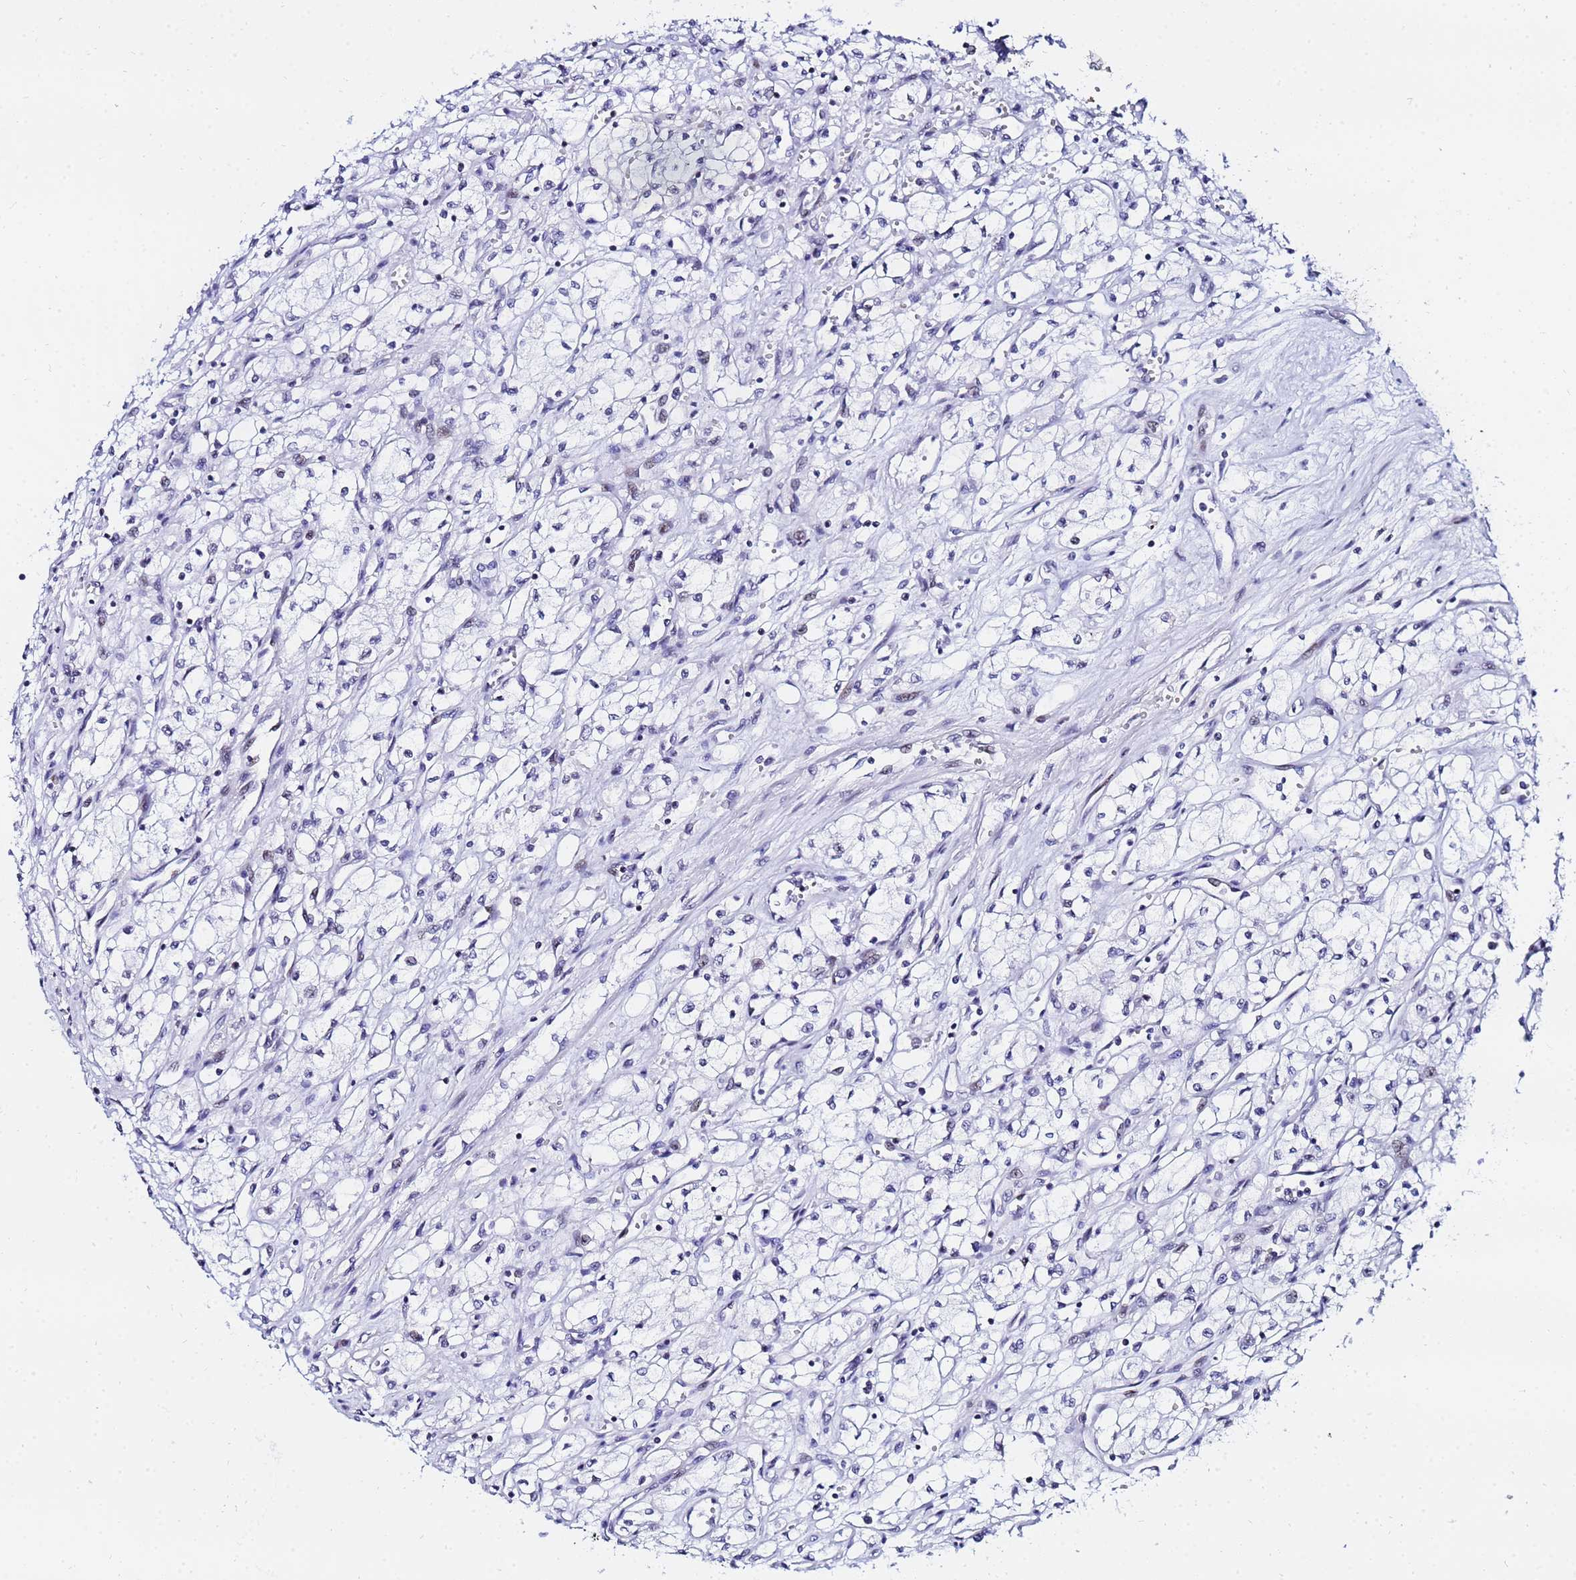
{"staining": {"intensity": "negative", "quantity": "none", "location": "none"}, "tissue": "renal cancer", "cell_type": "Tumor cells", "image_type": "cancer", "snomed": [{"axis": "morphology", "description": "Adenocarcinoma, NOS"}, {"axis": "topography", "description": "Kidney"}], "caption": "Adenocarcinoma (renal) was stained to show a protein in brown. There is no significant staining in tumor cells.", "gene": "CKMT1A", "patient": {"sex": "male", "age": 59}}